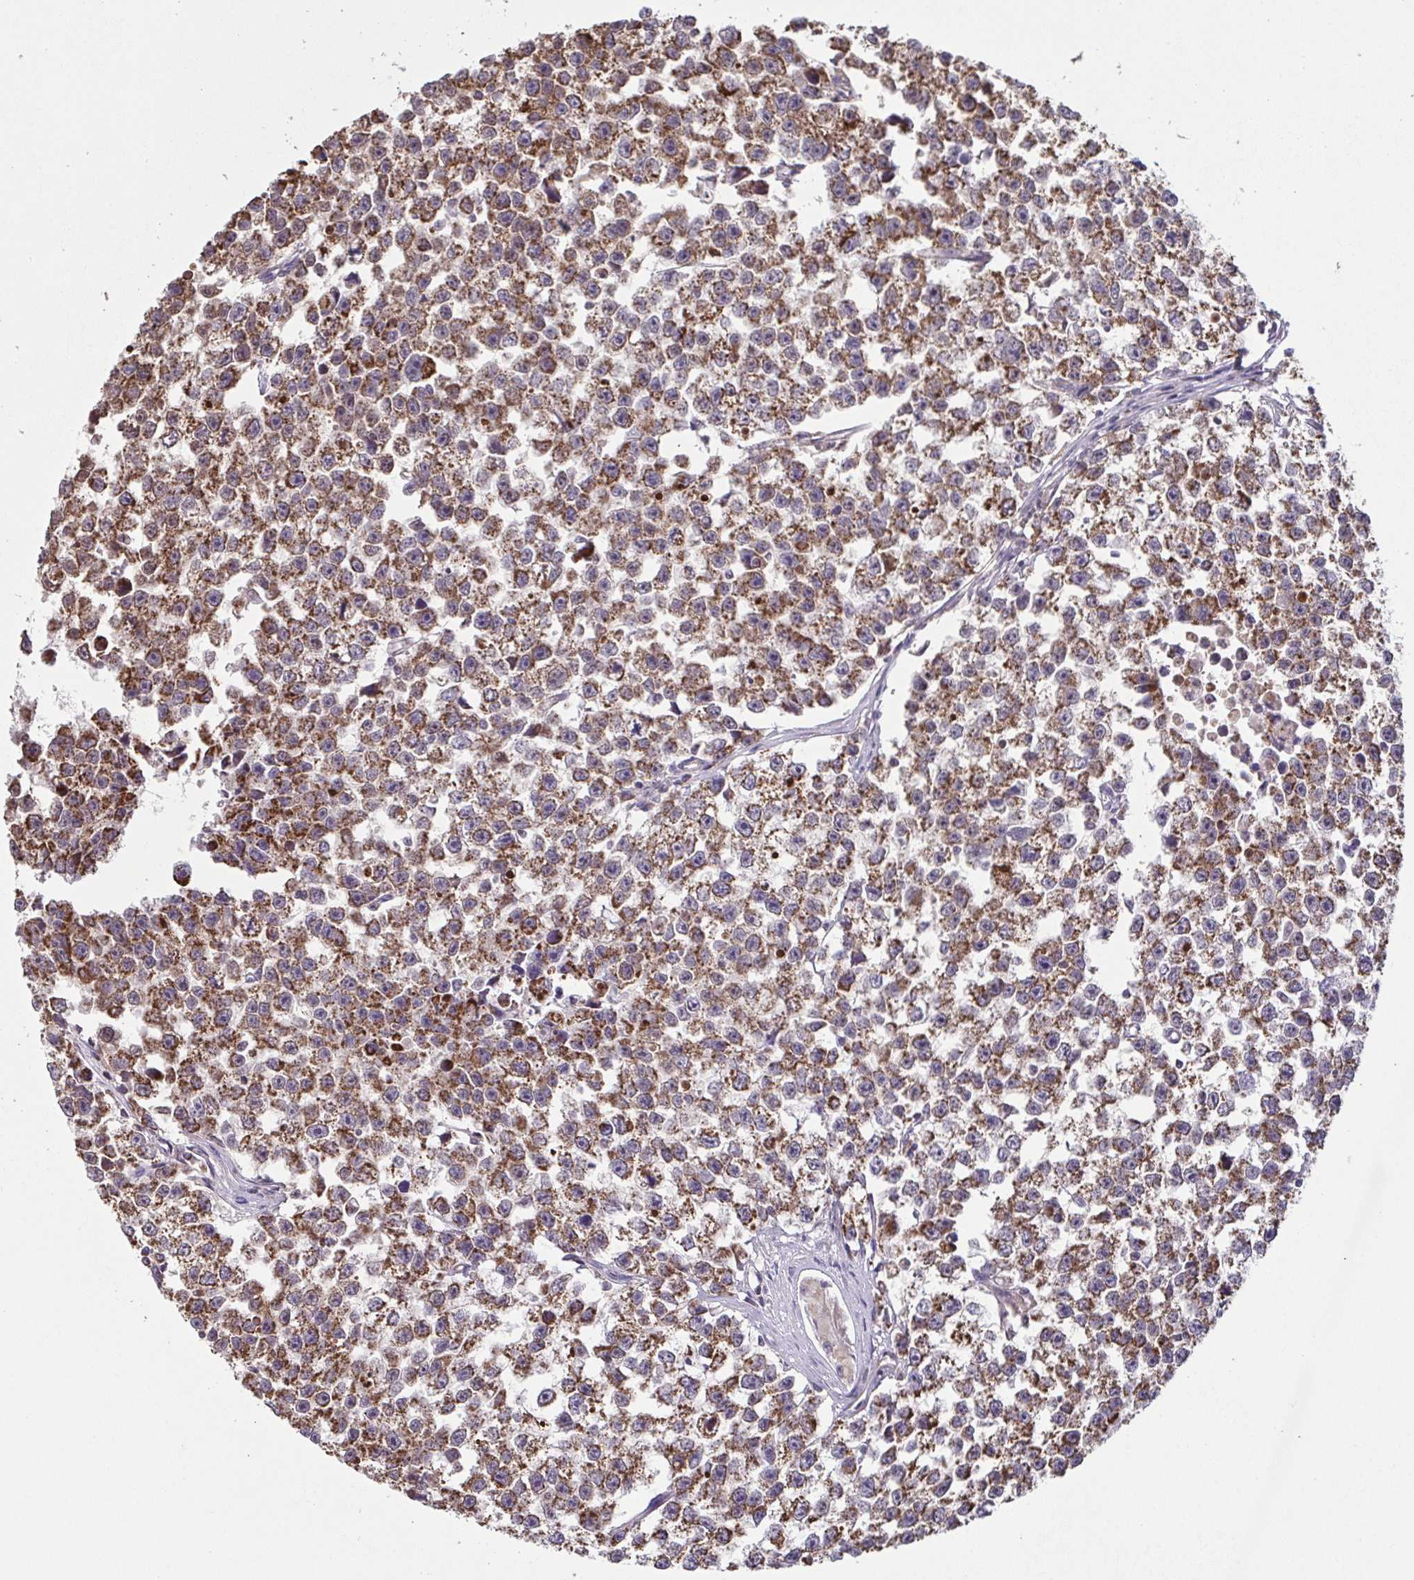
{"staining": {"intensity": "strong", "quantity": "25%-75%", "location": "cytoplasmic/membranous"}, "tissue": "testis cancer", "cell_type": "Tumor cells", "image_type": "cancer", "snomed": [{"axis": "morphology", "description": "Seminoma, NOS"}, {"axis": "topography", "description": "Testis"}], "caption": "Testis cancer (seminoma) tissue displays strong cytoplasmic/membranous positivity in approximately 25%-75% of tumor cells, visualized by immunohistochemistry.", "gene": "DIP2B", "patient": {"sex": "male", "age": 26}}